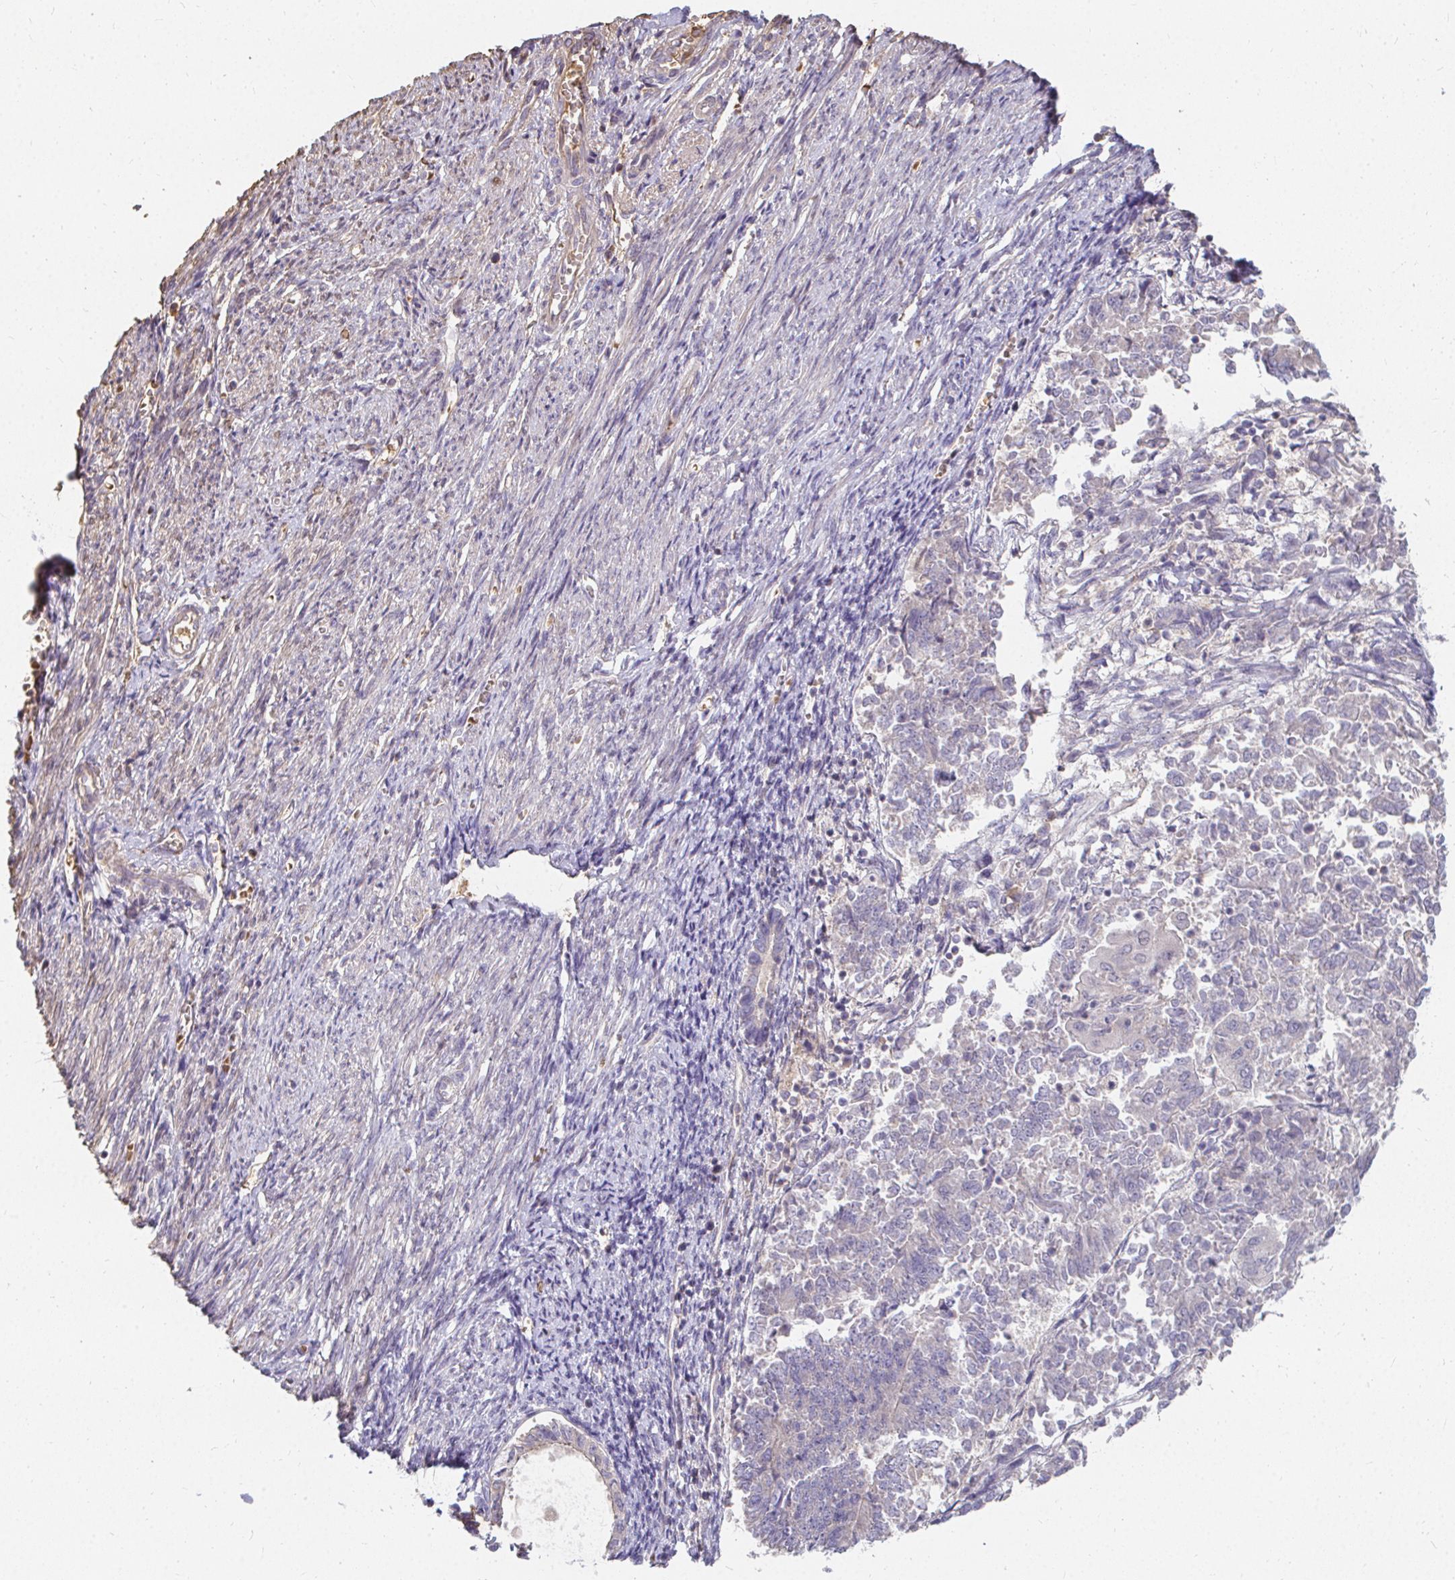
{"staining": {"intensity": "negative", "quantity": "none", "location": "none"}, "tissue": "endometrial cancer", "cell_type": "Tumor cells", "image_type": "cancer", "snomed": [{"axis": "morphology", "description": "Adenocarcinoma, NOS"}, {"axis": "topography", "description": "Endometrium"}], "caption": "Adenocarcinoma (endometrial) was stained to show a protein in brown. There is no significant positivity in tumor cells.", "gene": "LOXL4", "patient": {"sex": "female", "age": 65}}